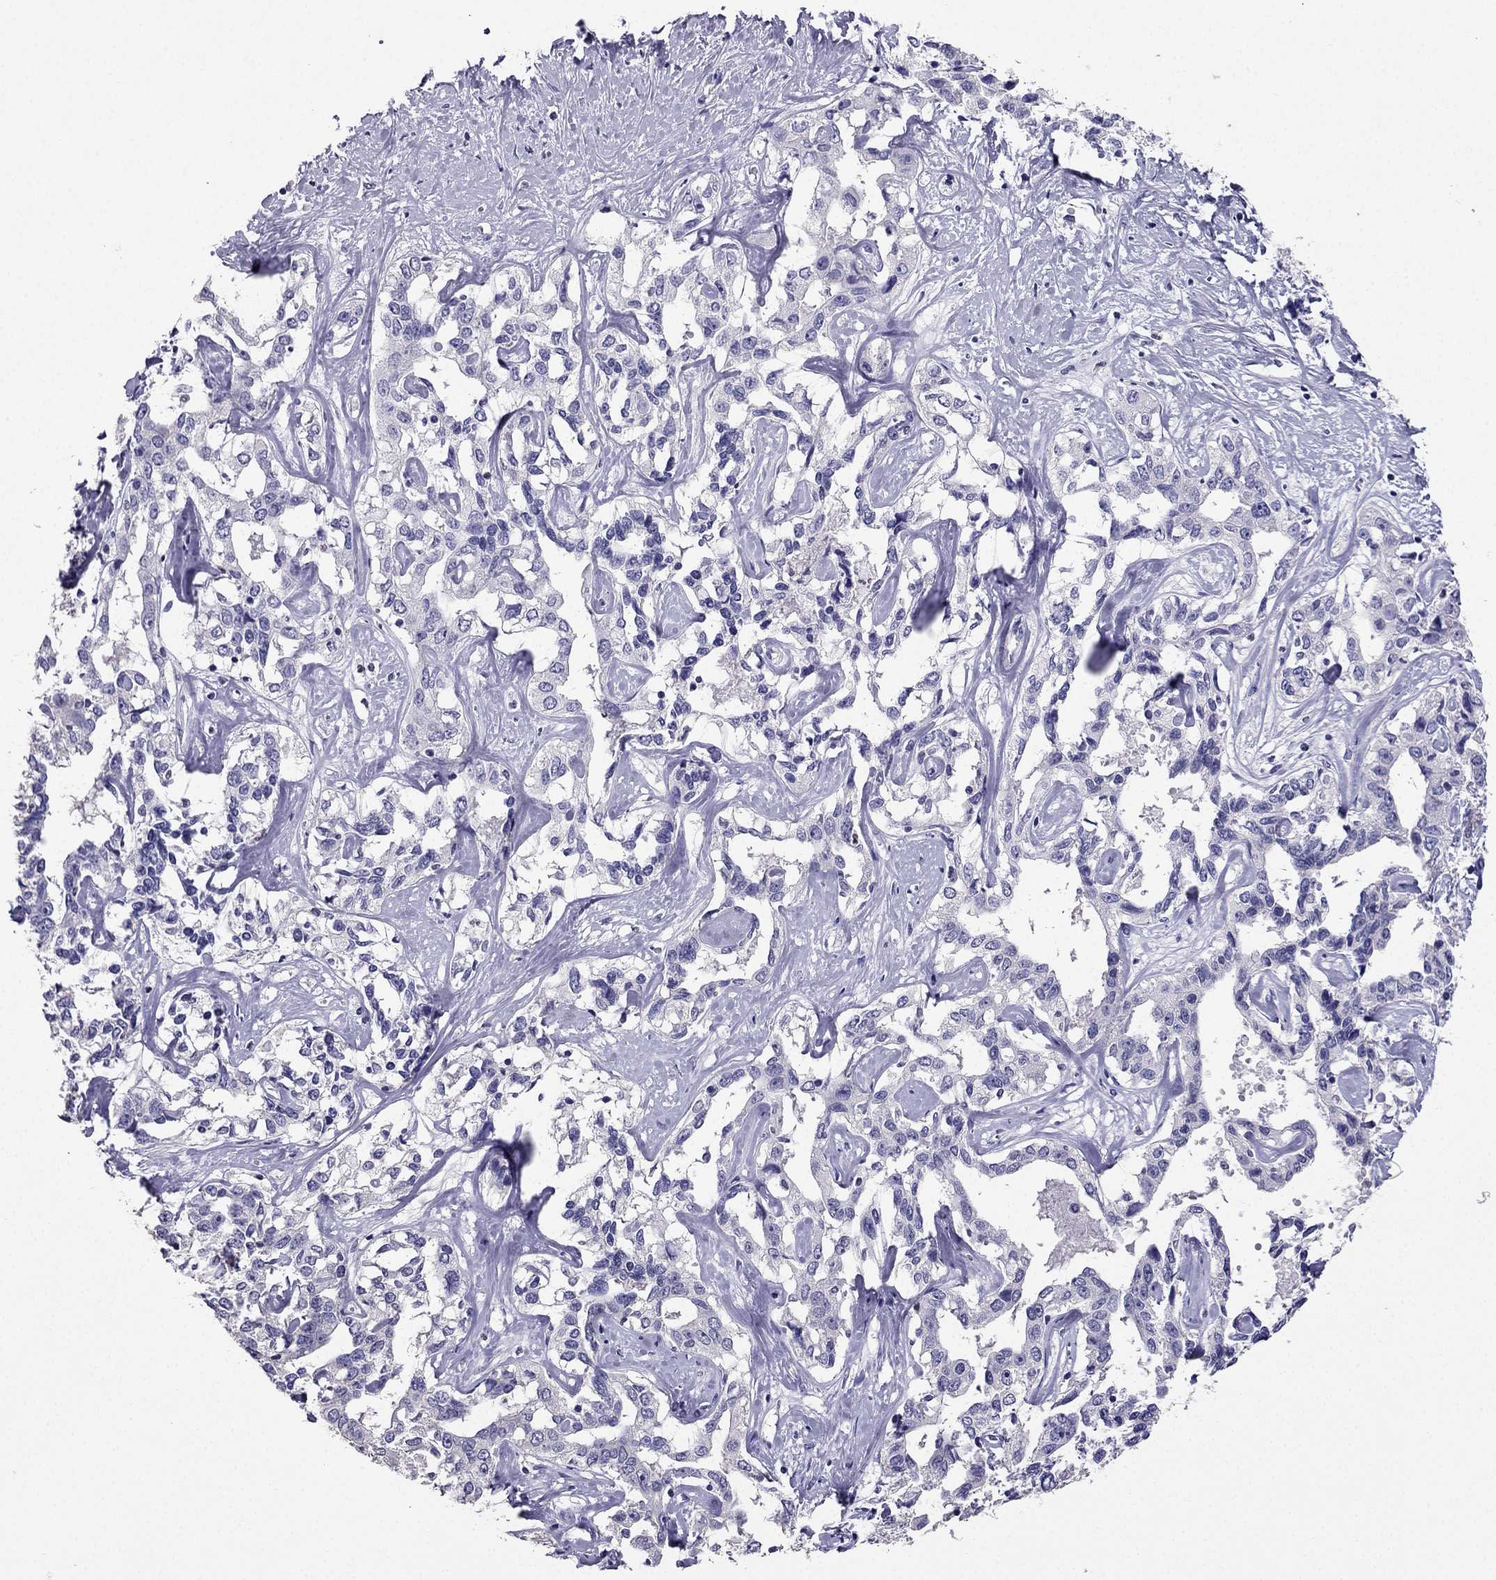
{"staining": {"intensity": "negative", "quantity": "none", "location": "none"}, "tissue": "liver cancer", "cell_type": "Tumor cells", "image_type": "cancer", "snomed": [{"axis": "morphology", "description": "Cholangiocarcinoma"}, {"axis": "topography", "description": "Liver"}], "caption": "This histopathology image is of liver cholangiocarcinoma stained with immunohistochemistry to label a protein in brown with the nuclei are counter-stained blue. There is no staining in tumor cells. (Brightfield microscopy of DAB (3,3'-diaminobenzidine) immunohistochemistry at high magnification).", "gene": "ARID3A", "patient": {"sex": "male", "age": 59}}